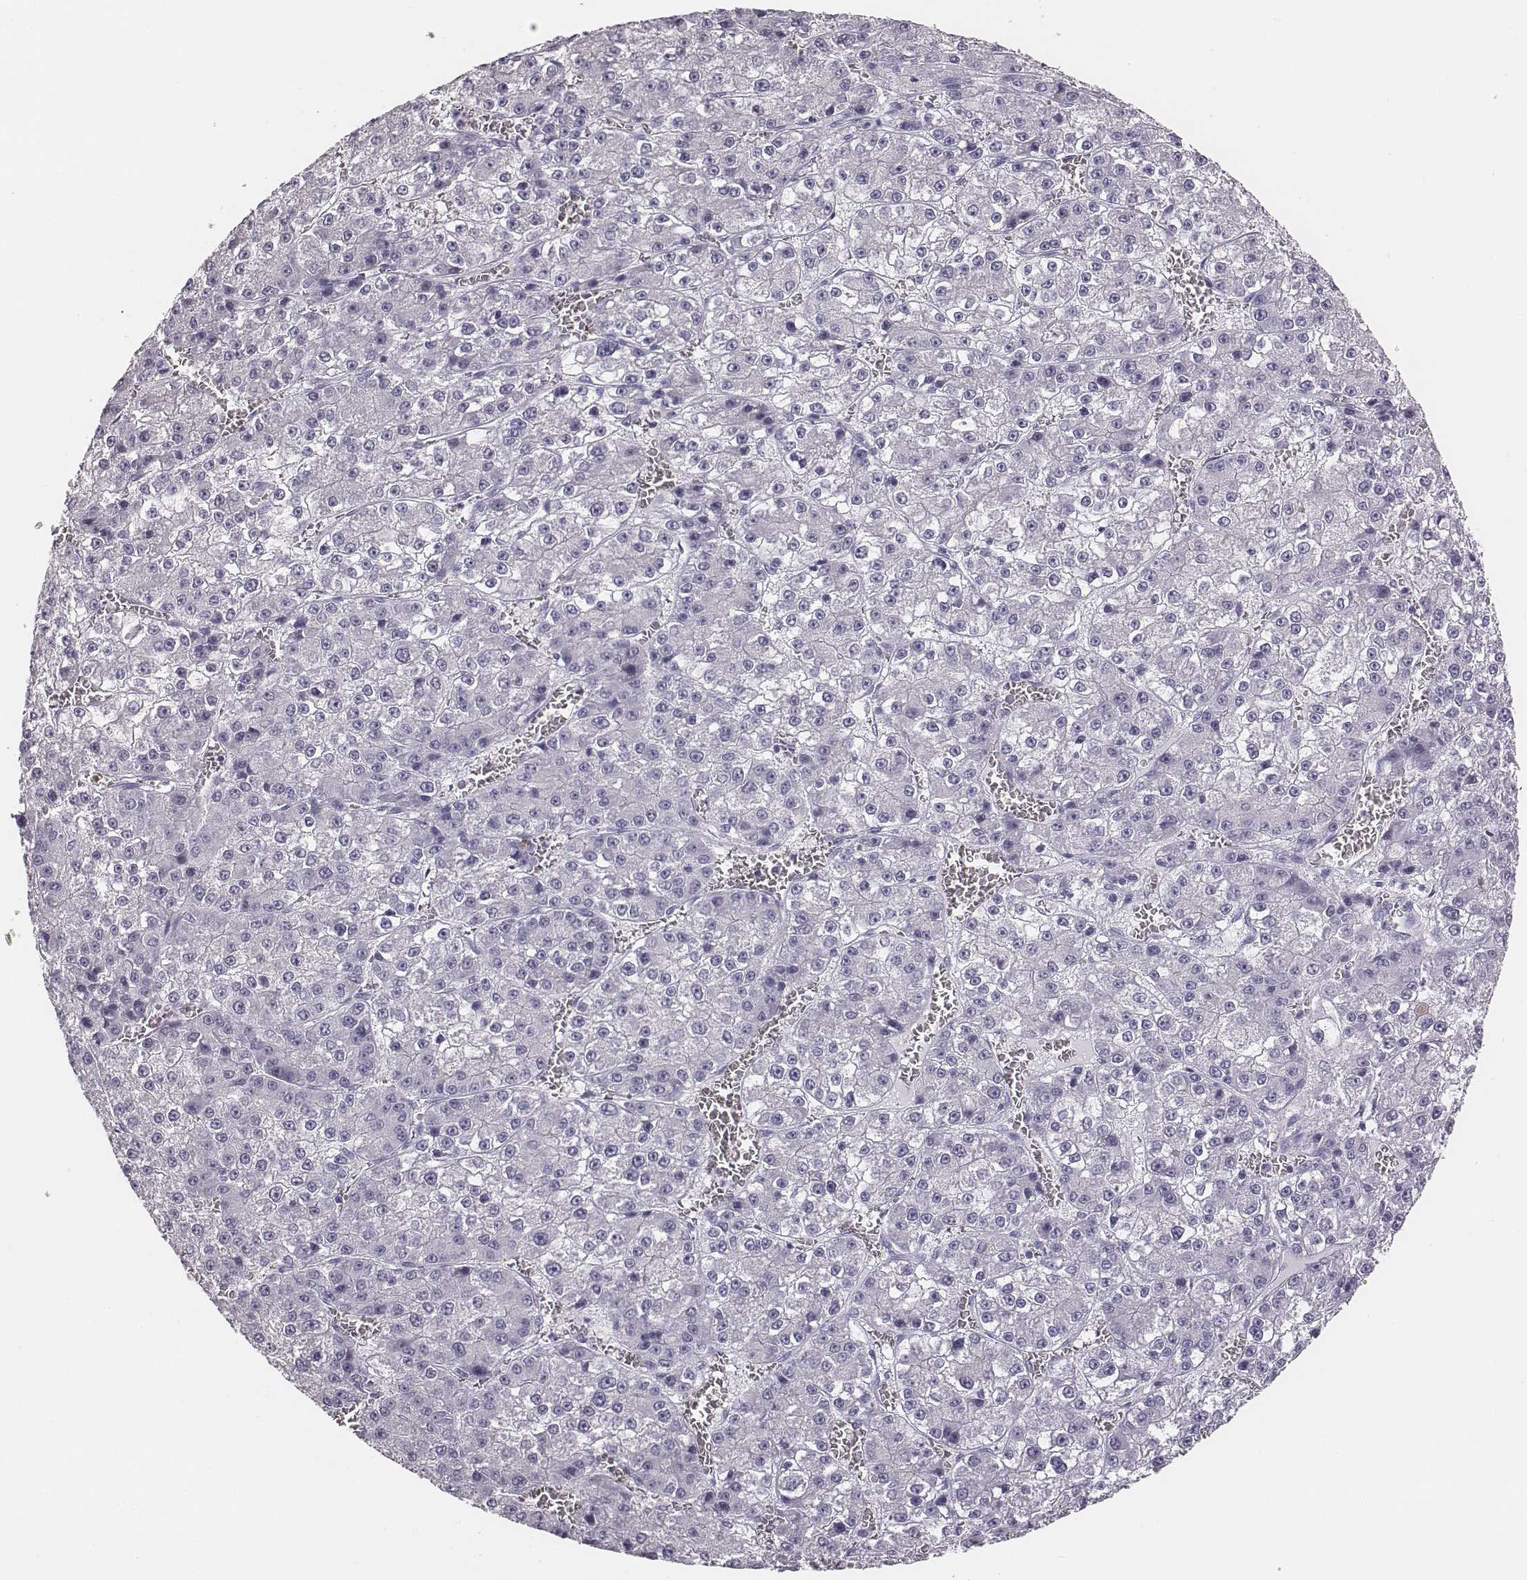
{"staining": {"intensity": "negative", "quantity": "none", "location": "none"}, "tissue": "liver cancer", "cell_type": "Tumor cells", "image_type": "cancer", "snomed": [{"axis": "morphology", "description": "Carcinoma, Hepatocellular, NOS"}, {"axis": "topography", "description": "Liver"}], "caption": "High power microscopy photomicrograph of an IHC photomicrograph of liver hepatocellular carcinoma, revealing no significant positivity in tumor cells.", "gene": "HBZ", "patient": {"sex": "female", "age": 73}}